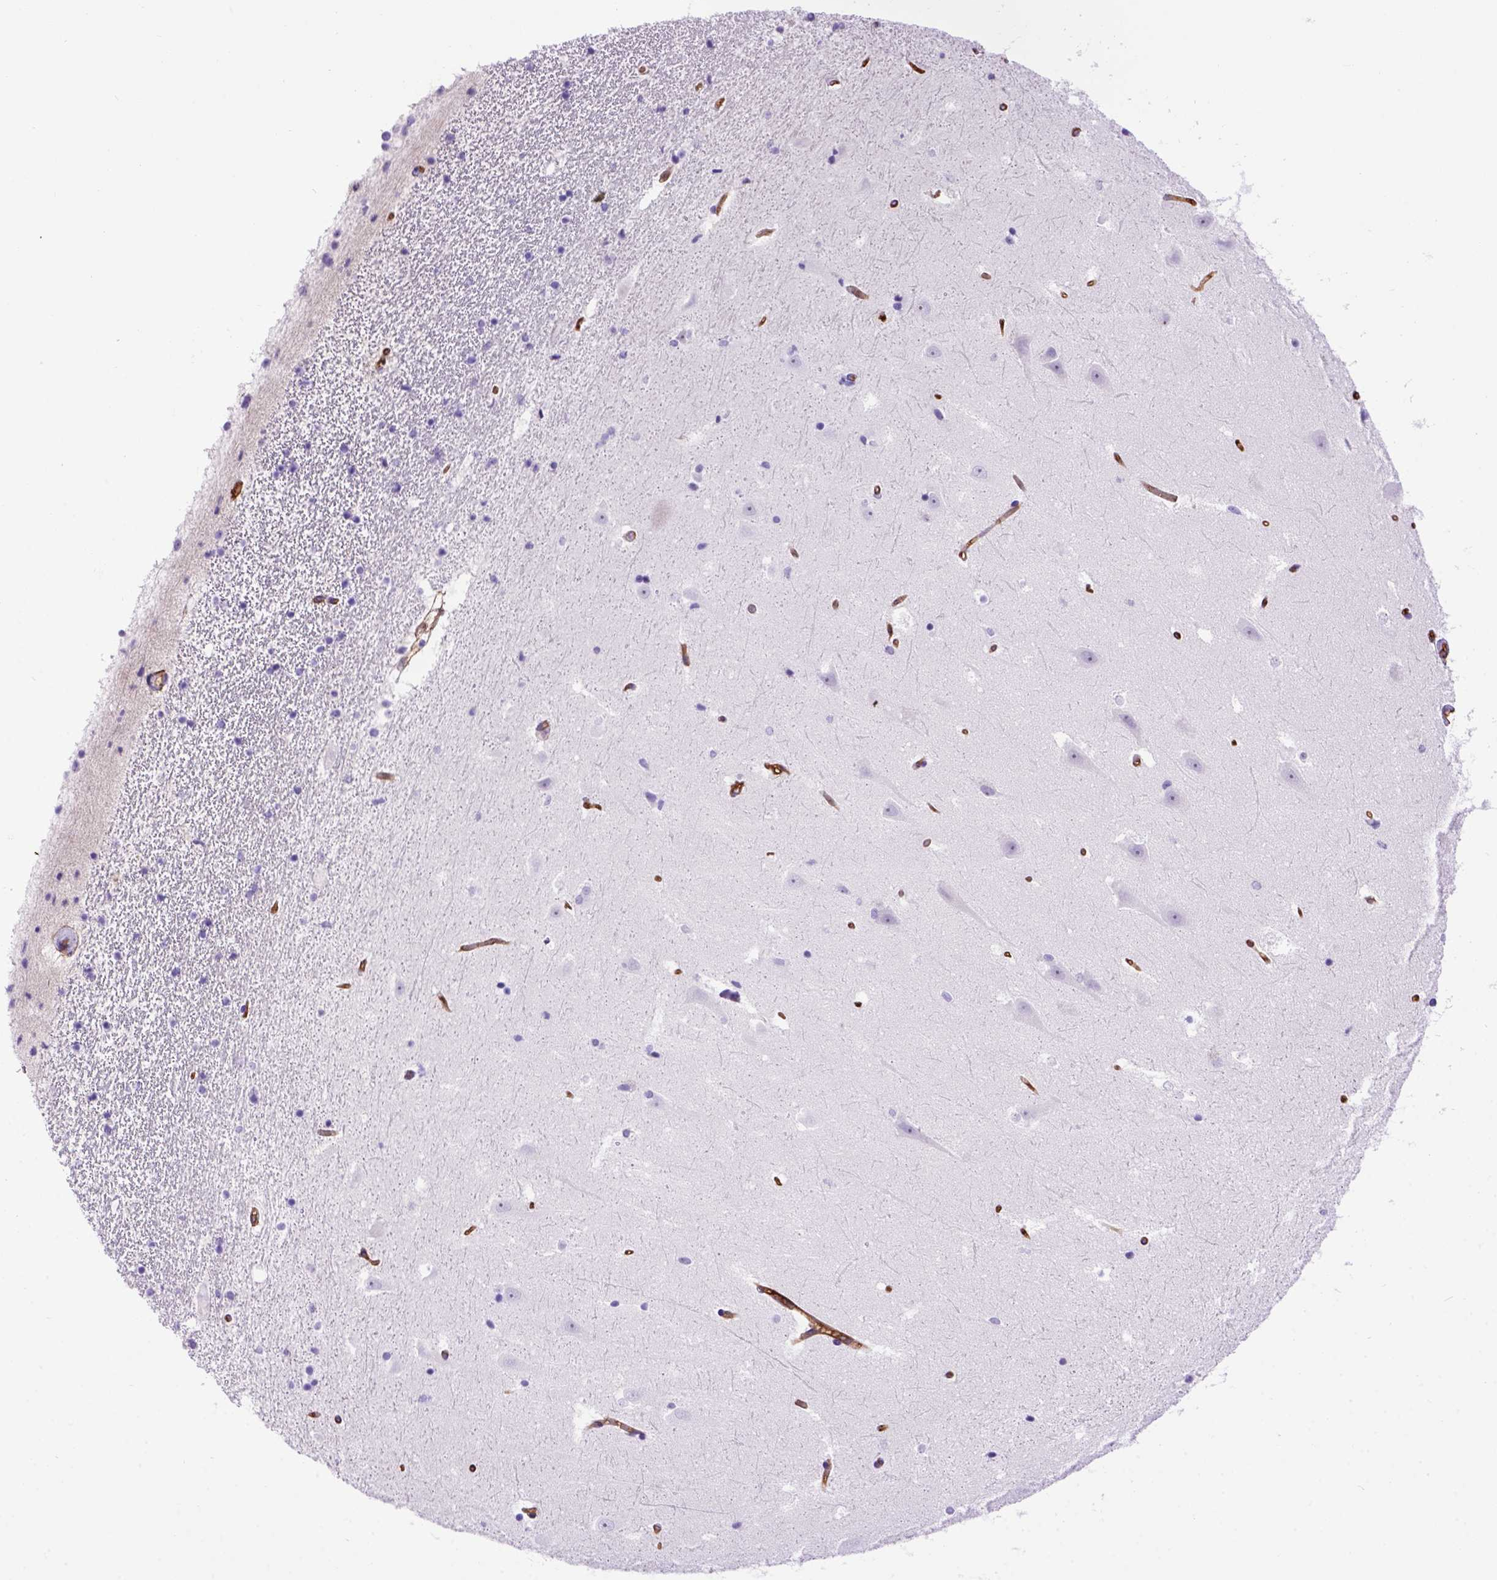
{"staining": {"intensity": "negative", "quantity": "none", "location": "none"}, "tissue": "hippocampus", "cell_type": "Glial cells", "image_type": "normal", "snomed": [{"axis": "morphology", "description": "Normal tissue, NOS"}, {"axis": "topography", "description": "Hippocampus"}], "caption": "A photomicrograph of hippocampus stained for a protein displays no brown staining in glial cells.", "gene": "ENG", "patient": {"sex": "male", "age": 44}}